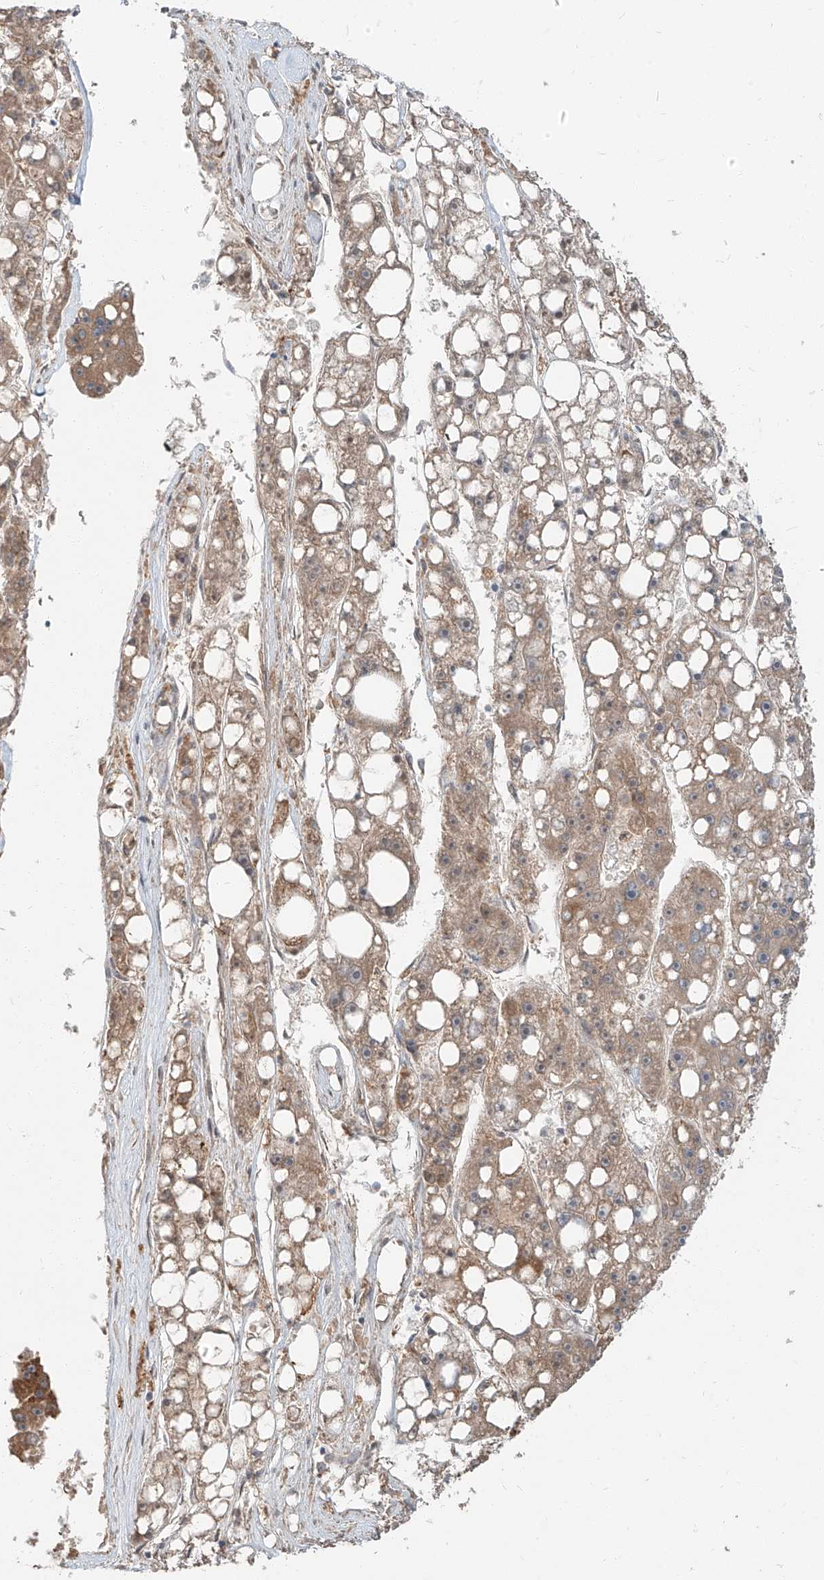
{"staining": {"intensity": "moderate", "quantity": ">75%", "location": "cytoplasmic/membranous"}, "tissue": "liver cancer", "cell_type": "Tumor cells", "image_type": "cancer", "snomed": [{"axis": "morphology", "description": "Carcinoma, Hepatocellular, NOS"}, {"axis": "topography", "description": "Liver"}], "caption": "Tumor cells reveal medium levels of moderate cytoplasmic/membranous expression in about >75% of cells in hepatocellular carcinoma (liver).", "gene": "STX19", "patient": {"sex": "female", "age": 61}}